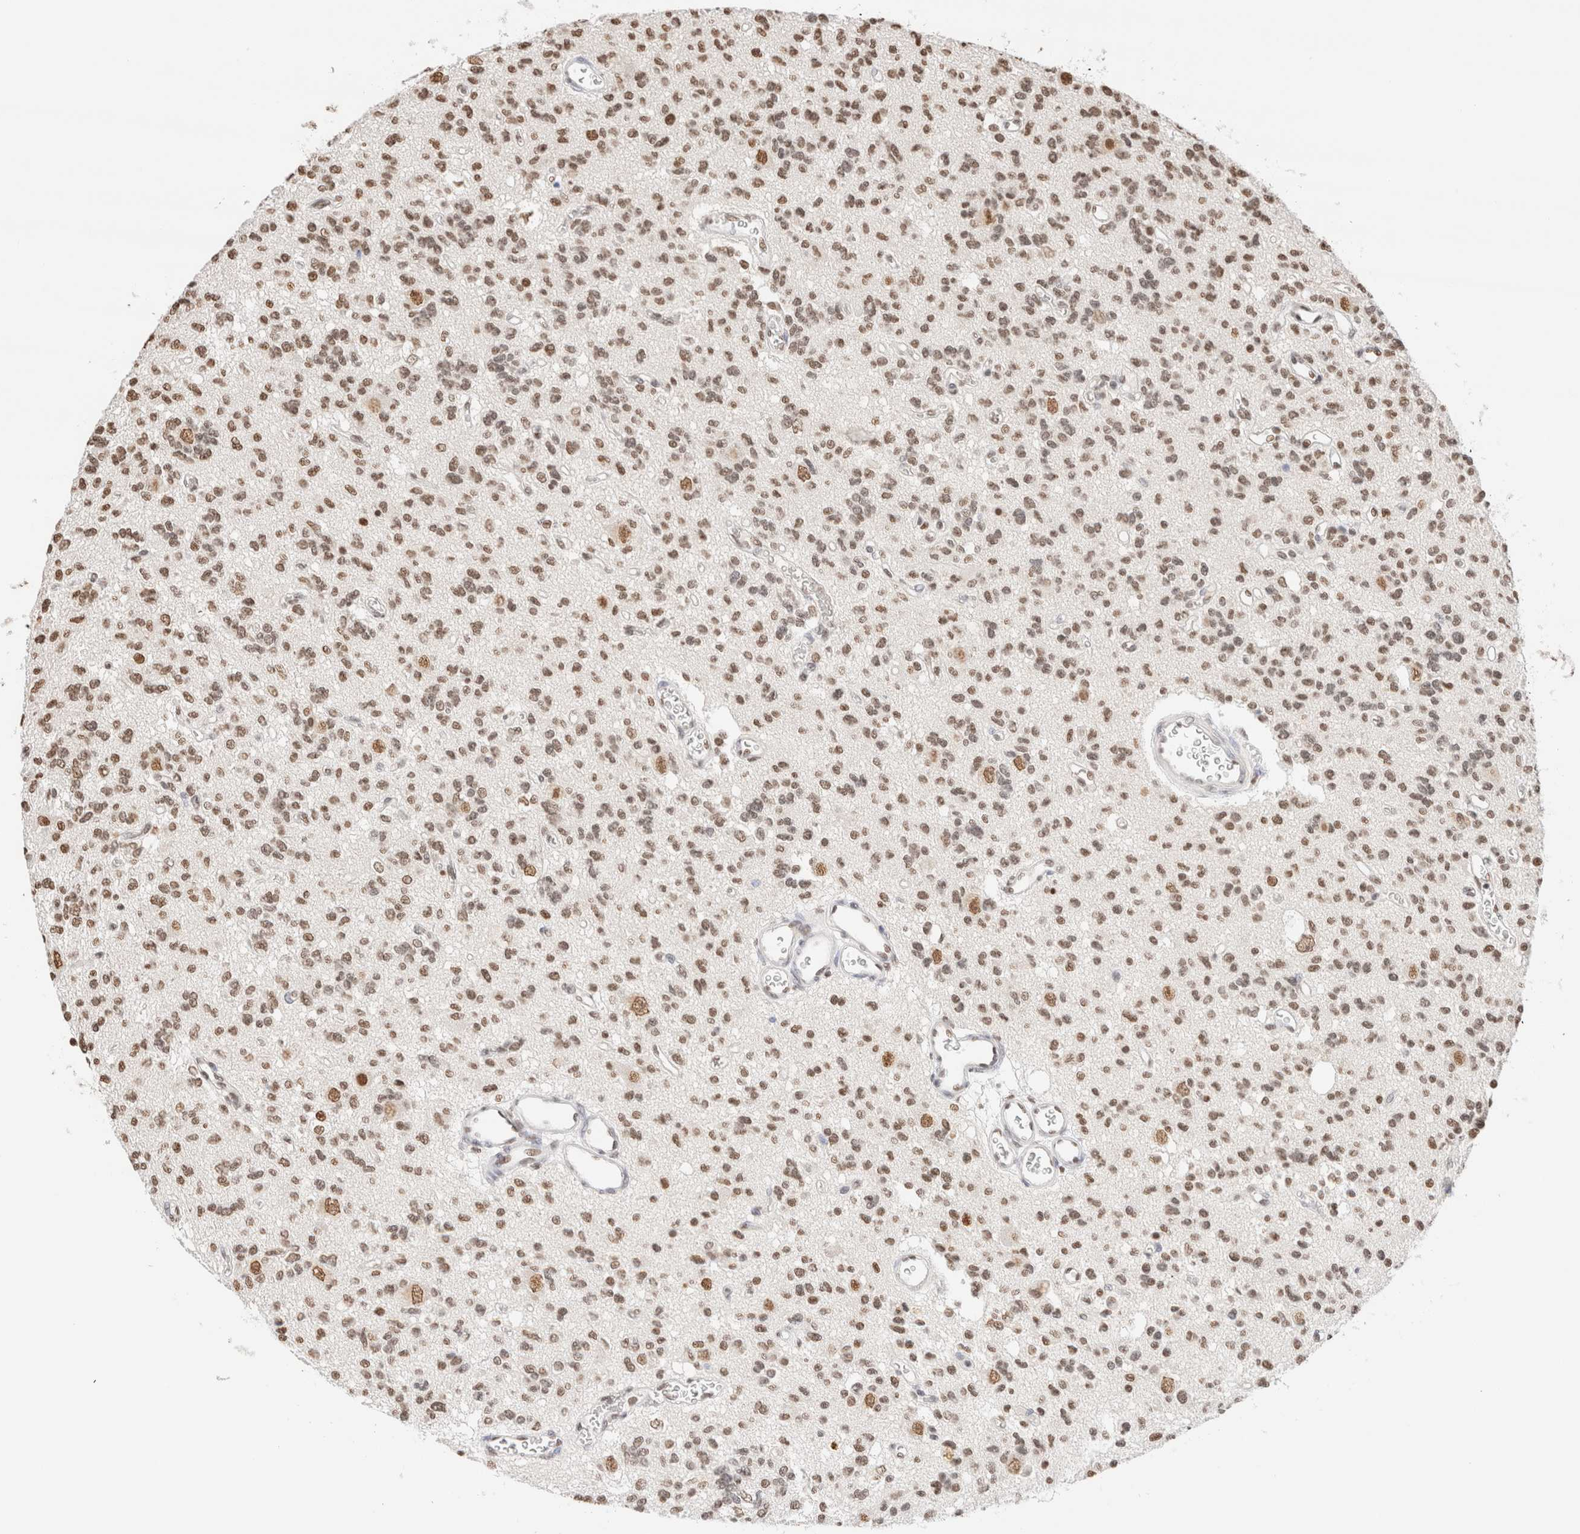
{"staining": {"intensity": "moderate", "quantity": ">75%", "location": "nuclear"}, "tissue": "glioma", "cell_type": "Tumor cells", "image_type": "cancer", "snomed": [{"axis": "morphology", "description": "Glioma, malignant, Low grade"}, {"axis": "topography", "description": "Brain"}], "caption": "This image reveals immunohistochemistry staining of human glioma, with medium moderate nuclear staining in about >75% of tumor cells.", "gene": "SUPT3H", "patient": {"sex": "male", "age": 38}}